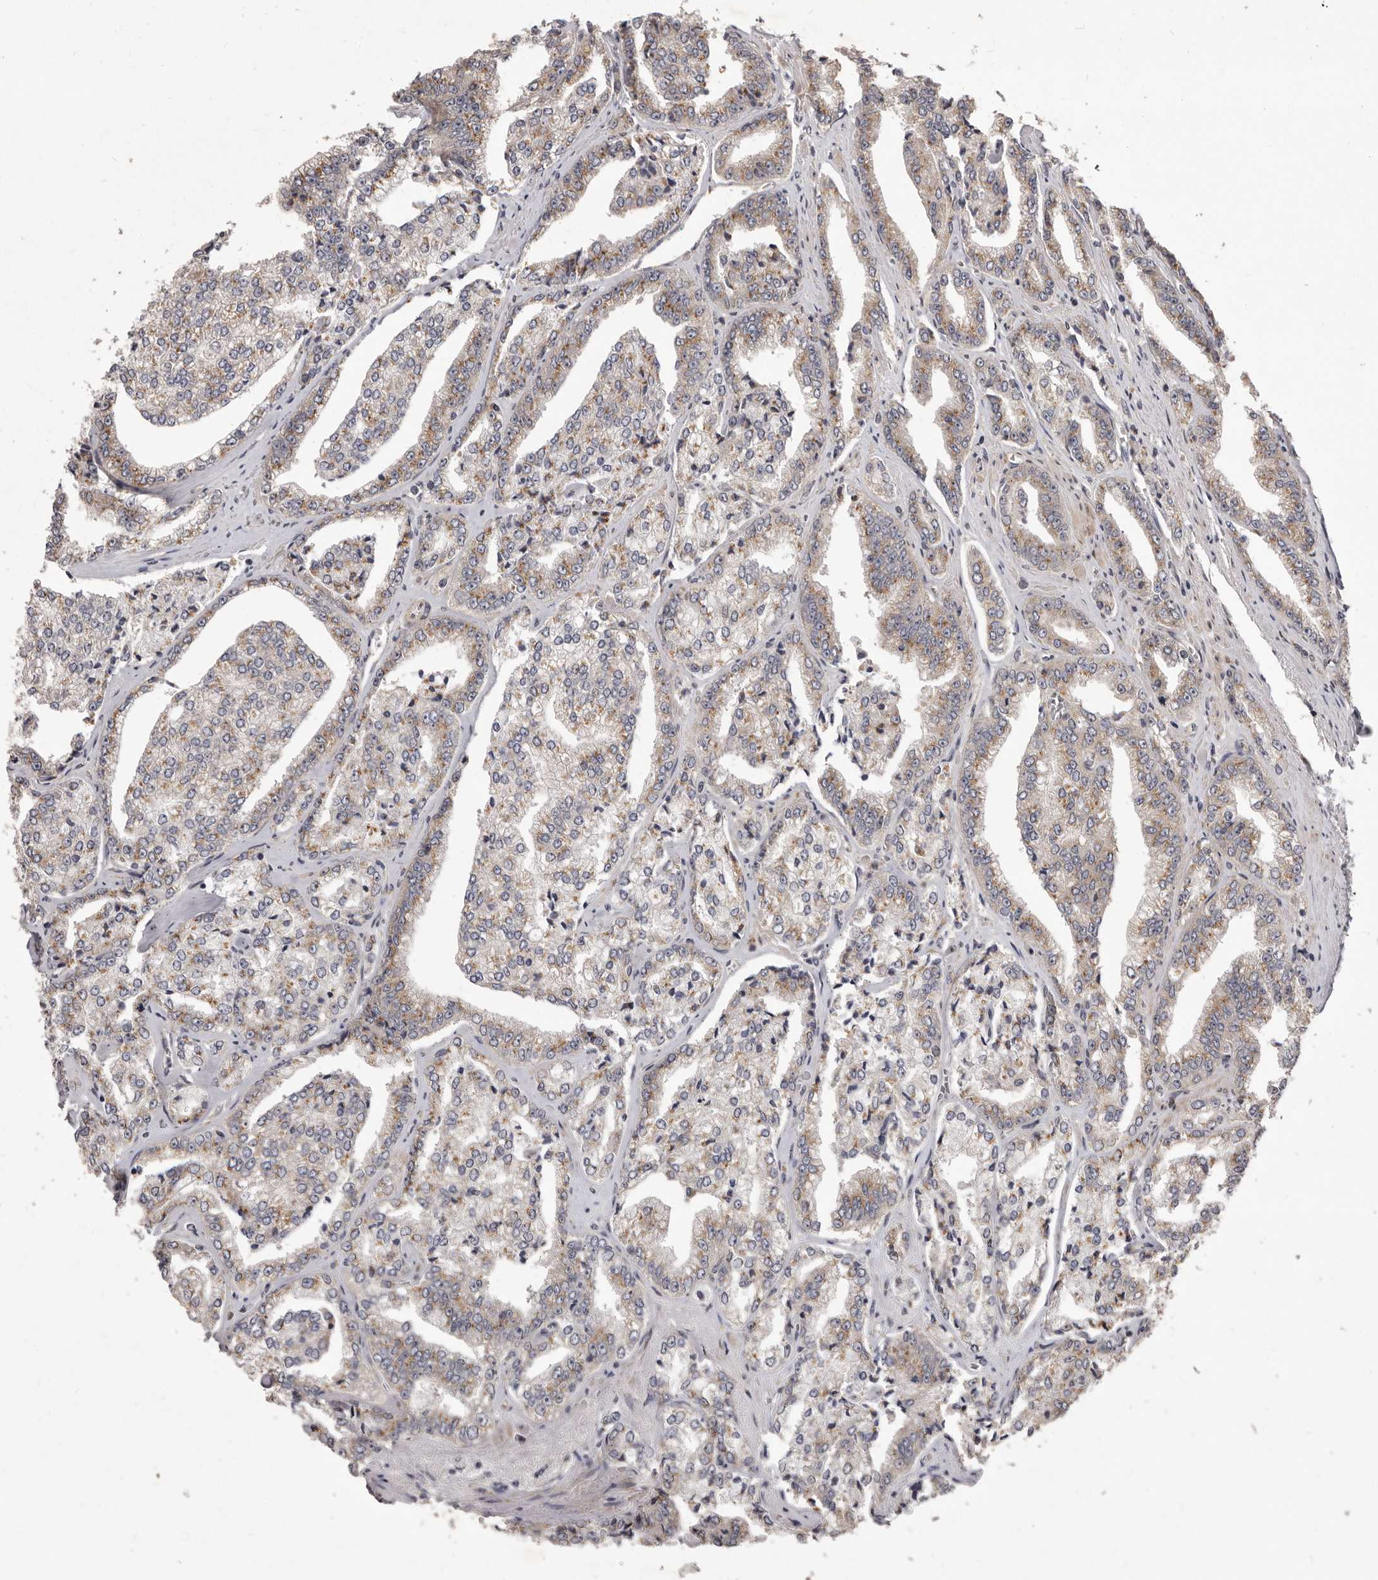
{"staining": {"intensity": "weak", "quantity": ">75%", "location": "cytoplasmic/membranous"}, "tissue": "prostate cancer", "cell_type": "Tumor cells", "image_type": "cancer", "snomed": [{"axis": "morphology", "description": "Adenocarcinoma, High grade"}, {"axis": "topography", "description": "Prostate"}], "caption": "The micrograph exhibits staining of prostate adenocarcinoma (high-grade), revealing weak cytoplasmic/membranous protein positivity (brown color) within tumor cells. The staining was performed using DAB (3,3'-diaminobenzidine), with brown indicating positive protein expression. Nuclei are stained blue with hematoxylin.", "gene": "TBC1D8B", "patient": {"sex": "male", "age": 71}}